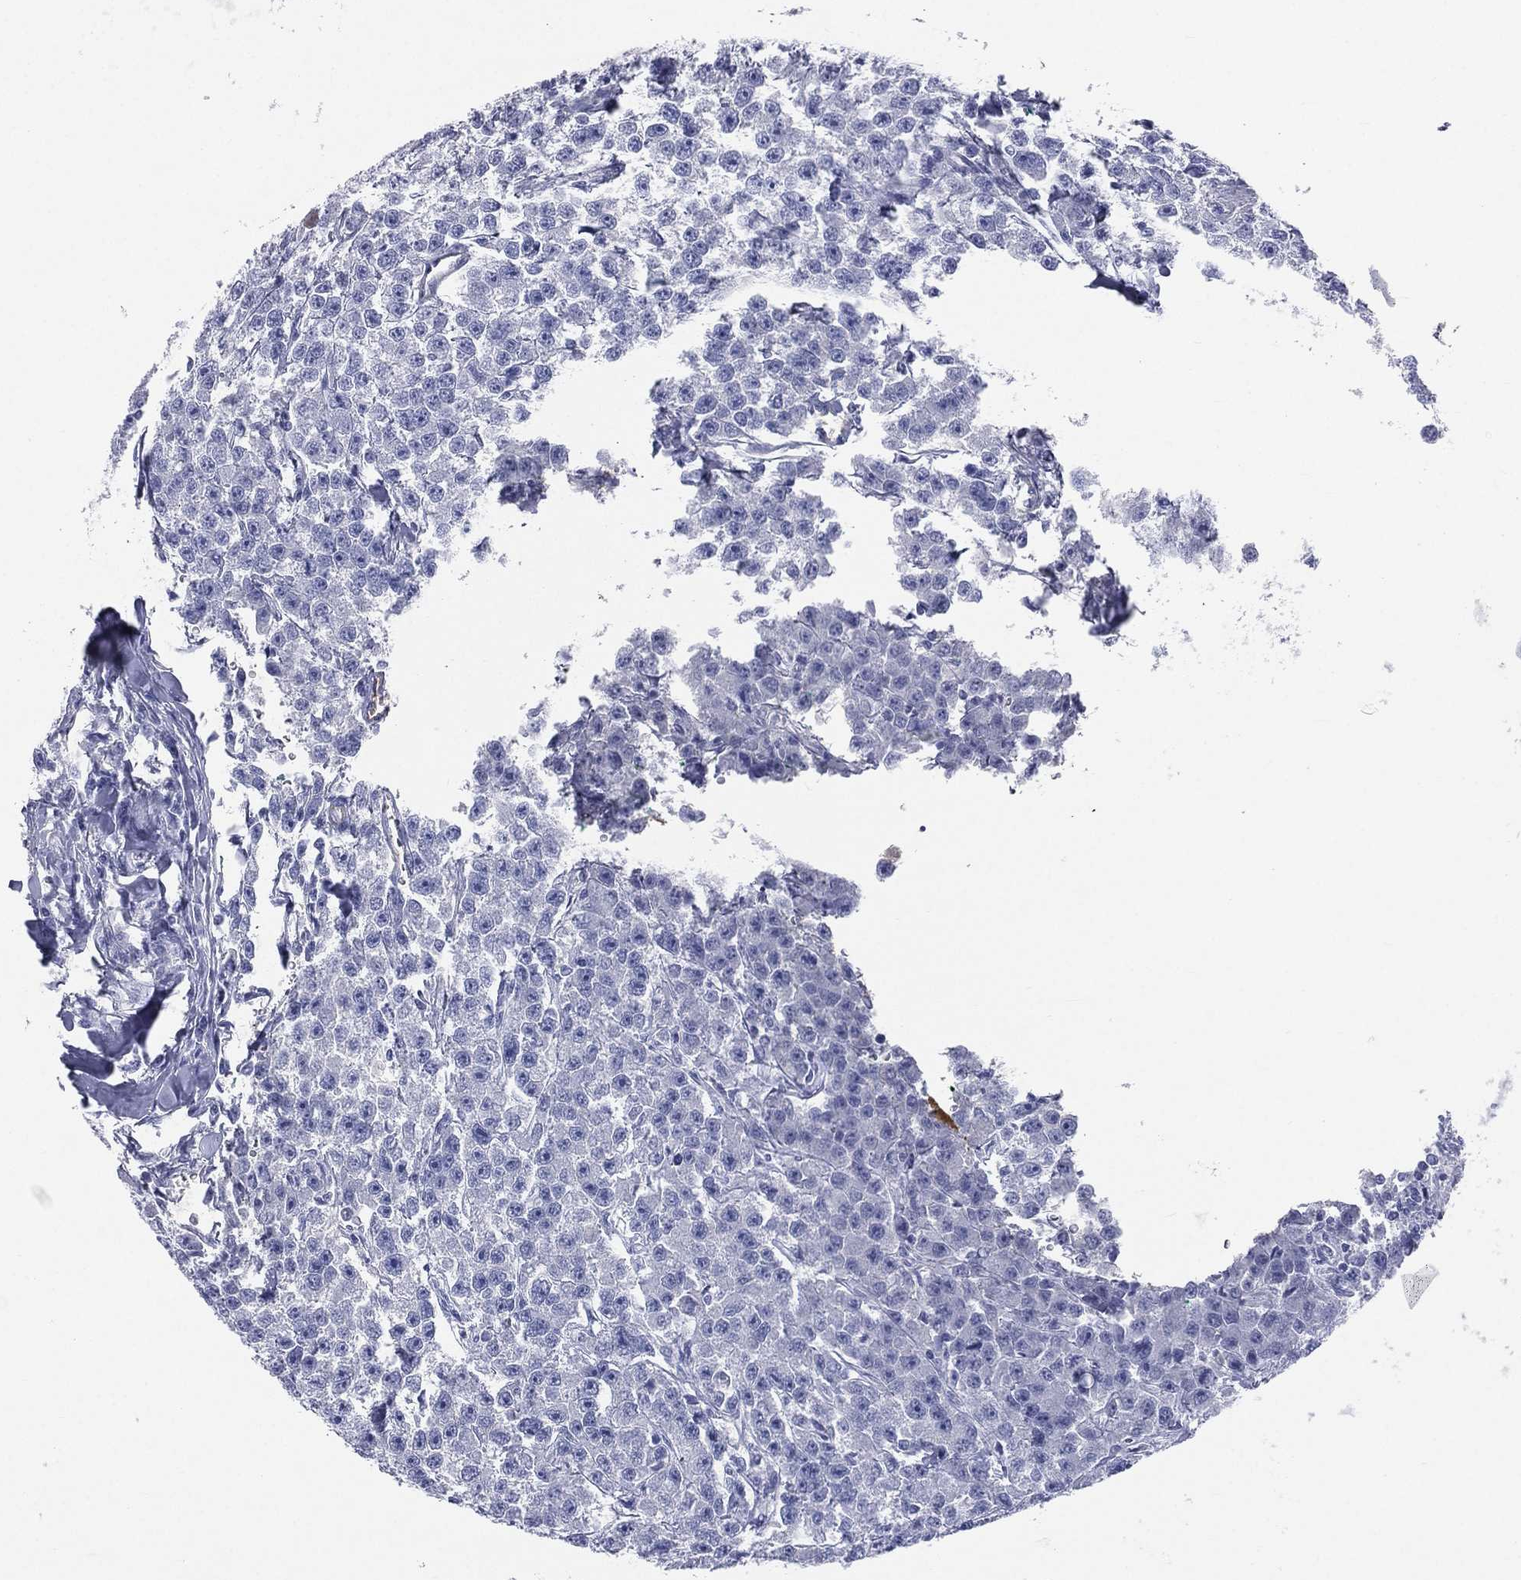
{"staining": {"intensity": "negative", "quantity": "none", "location": "none"}, "tissue": "testis cancer", "cell_type": "Tumor cells", "image_type": "cancer", "snomed": [{"axis": "morphology", "description": "Seminoma, NOS"}, {"axis": "topography", "description": "Testis"}], "caption": "Immunohistochemistry photomicrograph of testis cancer (seminoma) stained for a protein (brown), which exhibits no positivity in tumor cells.", "gene": "HP", "patient": {"sex": "male", "age": 59}}